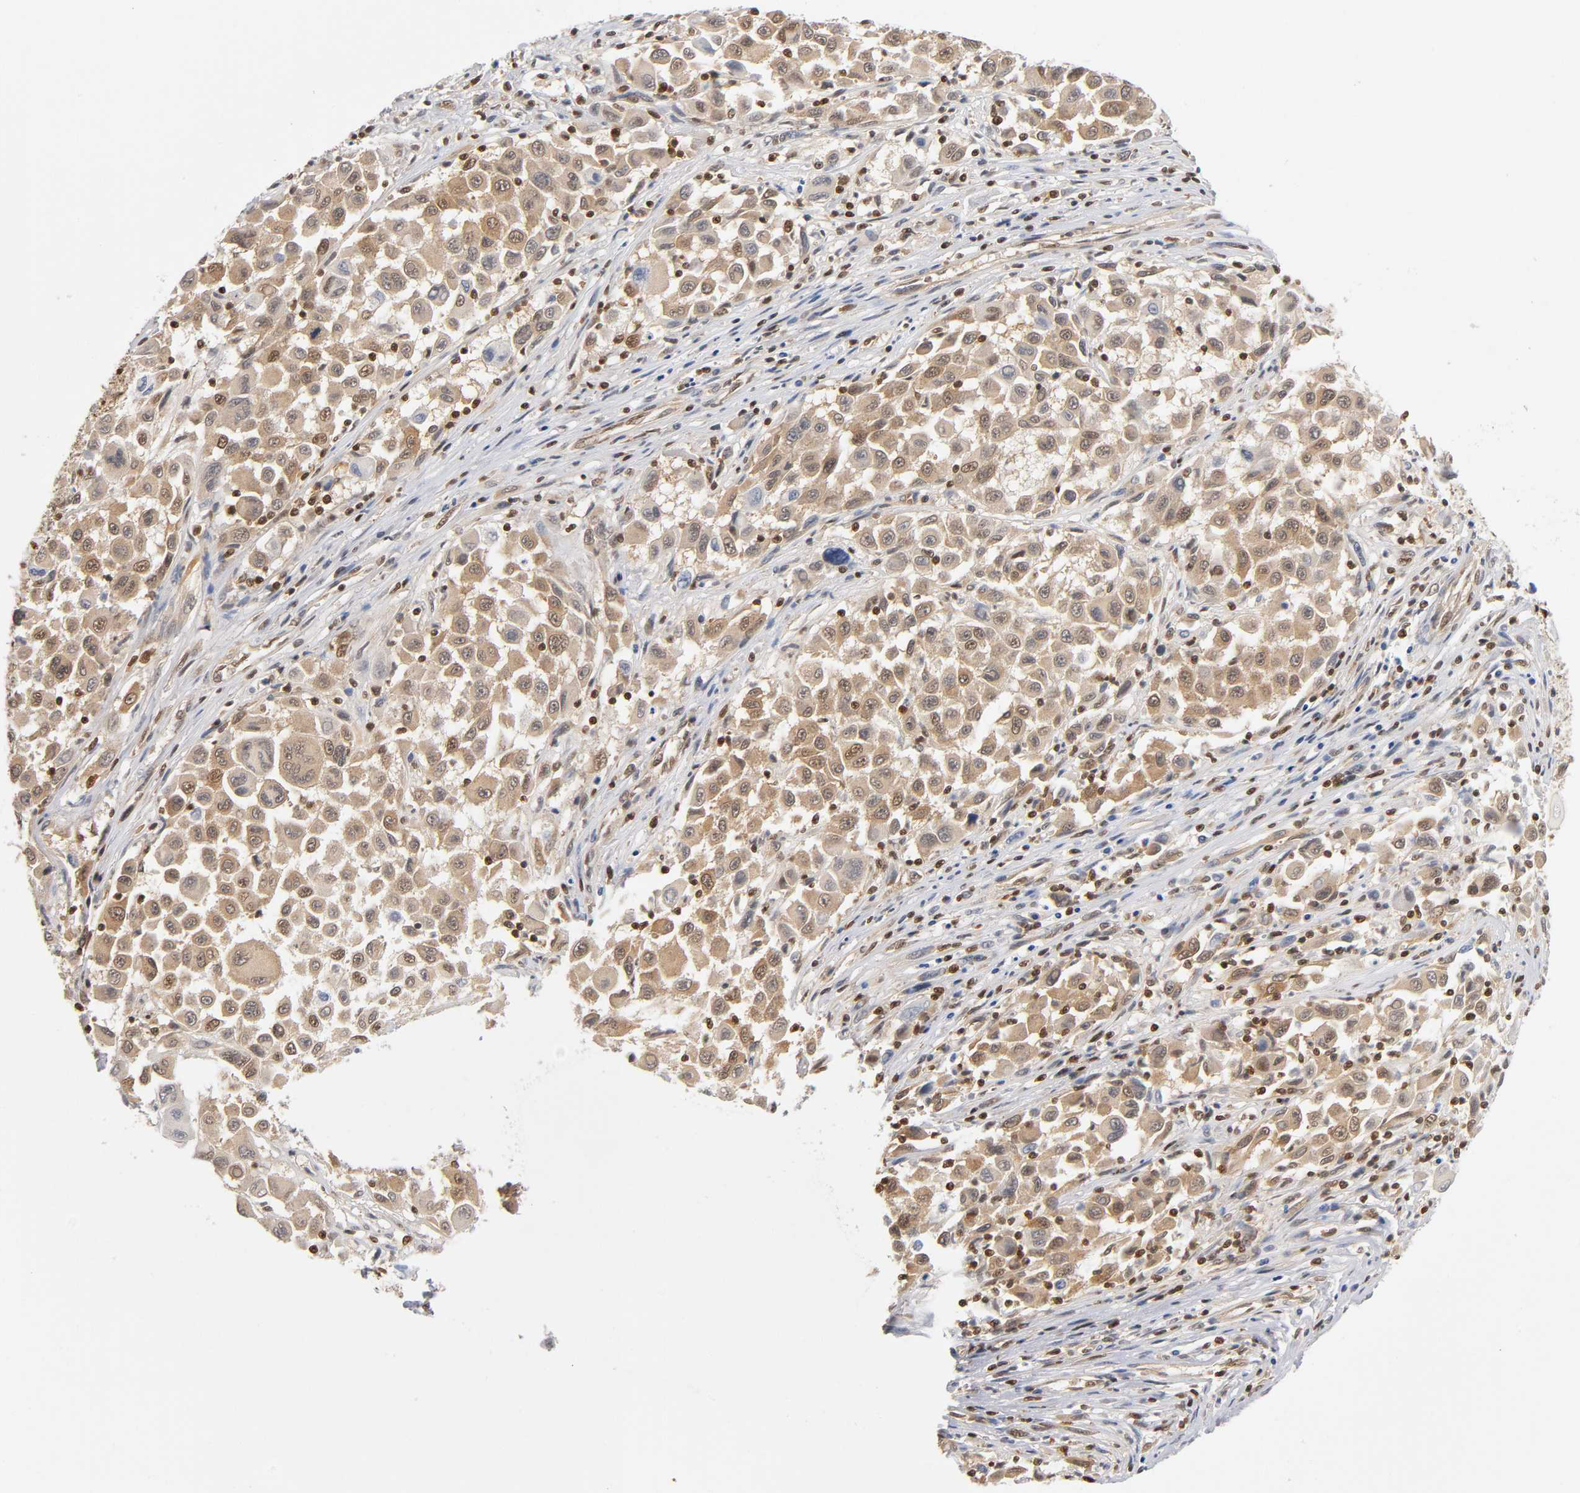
{"staining": {"intensity": "weak", "quantity": ">75%", "location": "cytoplasmic/membranous,nuclear"}, "tissue": "melanoma", "cell_type": "Tumor cells", "image_type": "cancer", "snomed": [{"axis": "morphology", "description": "Malignant melanoma, Metastatic site"}, {"axis": "topography", "description": "Lymph node"}], "caption": "Immunohistochemistry of human melanoma exhibits low levels of weak cytoplasmic/membranous and nuclear expression in approximately >75% of tumor cells.", "gene": "ILKAP", "patient": {"sex": "male", "age": 61}}